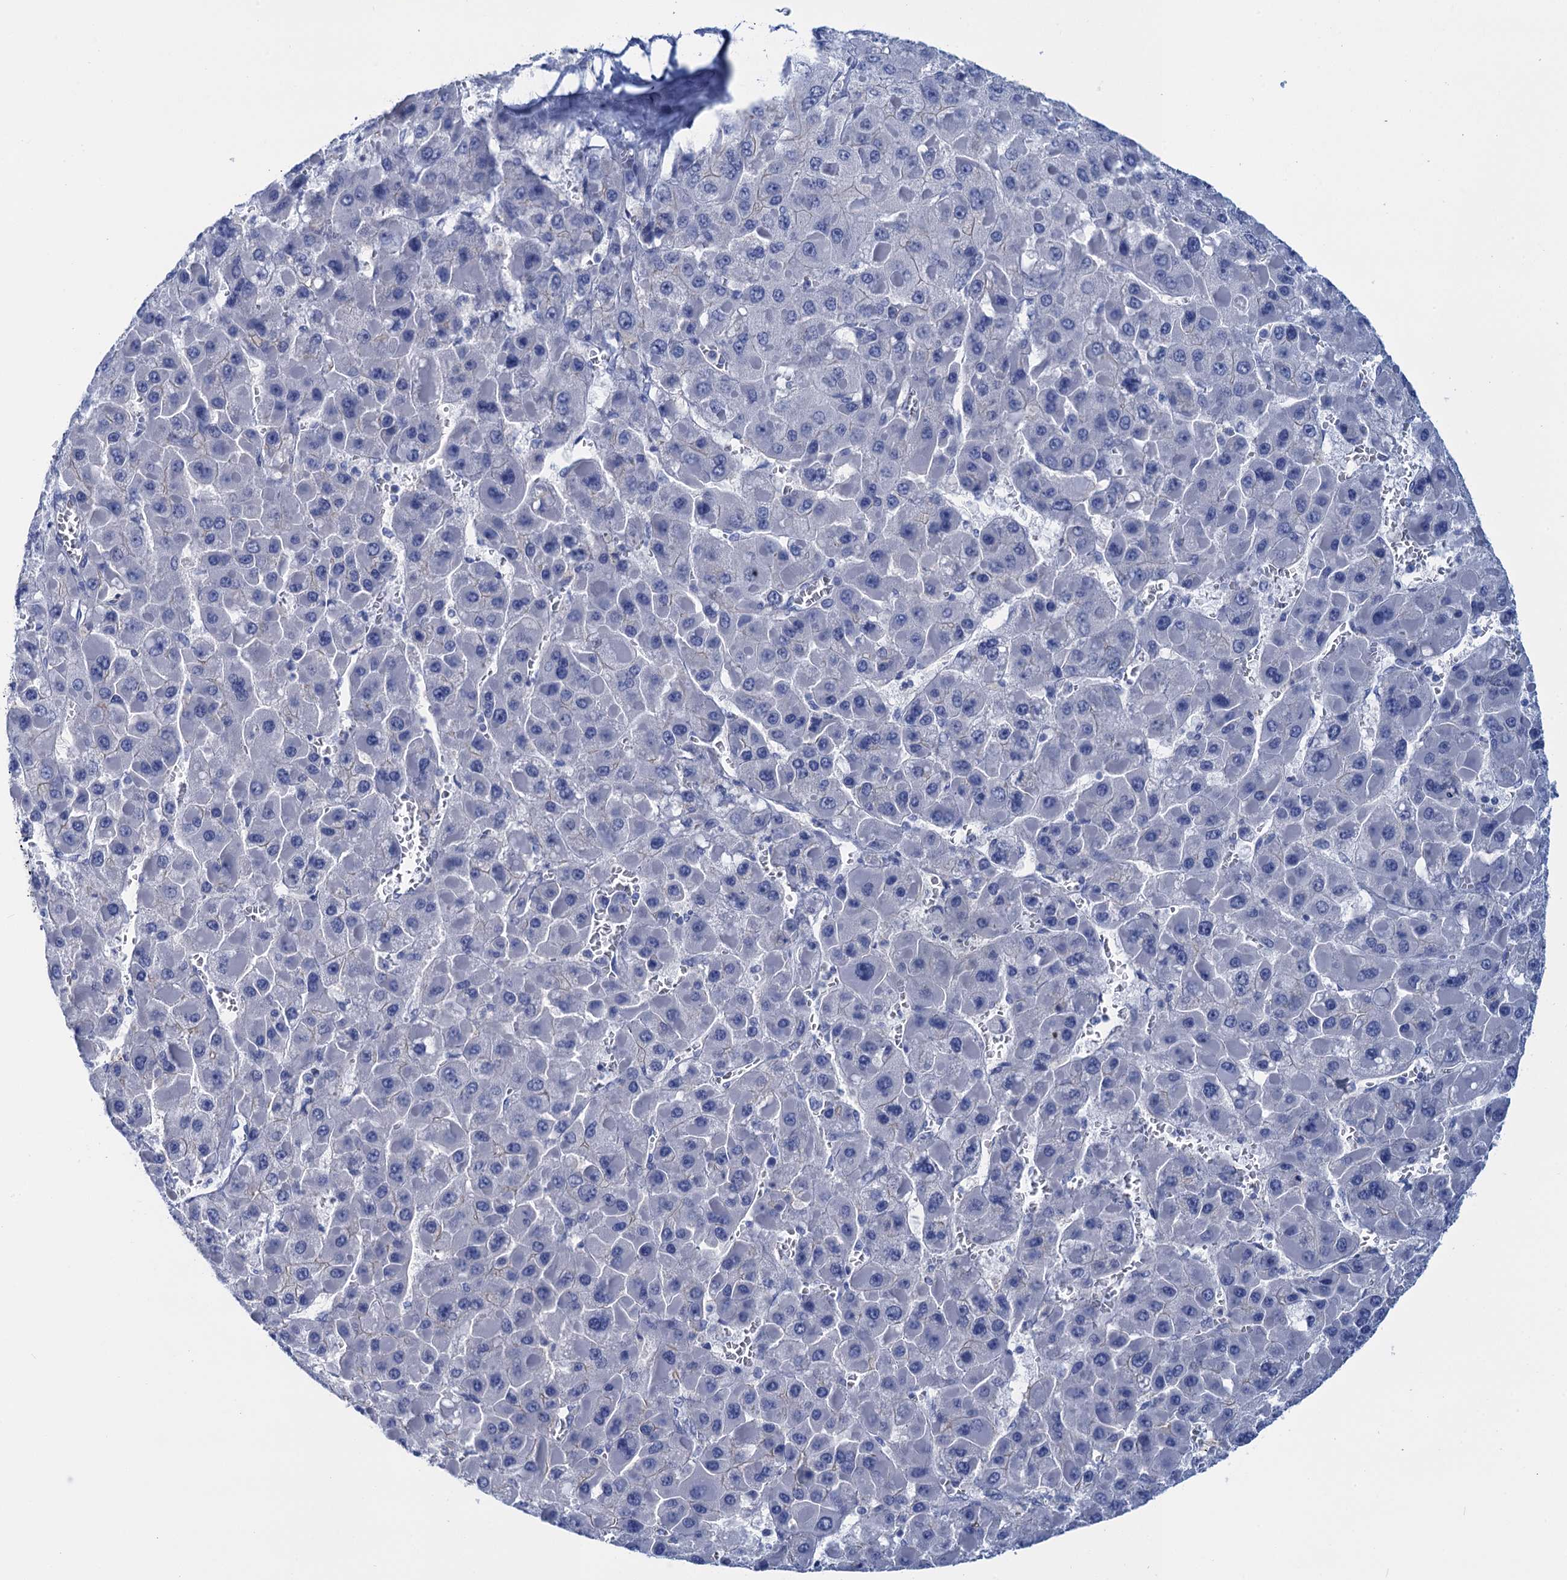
{"staining": {"intensity": "negative", "quantity": "none", "location": "none"}, "tissue": "liver cancer", "cell_type": "Tumor cells", "image_type": "cancer", "snomed": [{"axis": "morphology", "description": "Carcinoma, Hepatocellular, NOS"}, {"axis": "topography", "description": "Liver"}], "caption": "DAB (3,3'-diaminobenzidine) immunohistochemical staining of liver cancer reveals no significant positivity in tumor cells. Nuclei are stained in blue.", "gene": "CALML5", "patient": {"sex": "female", "age": 73}}